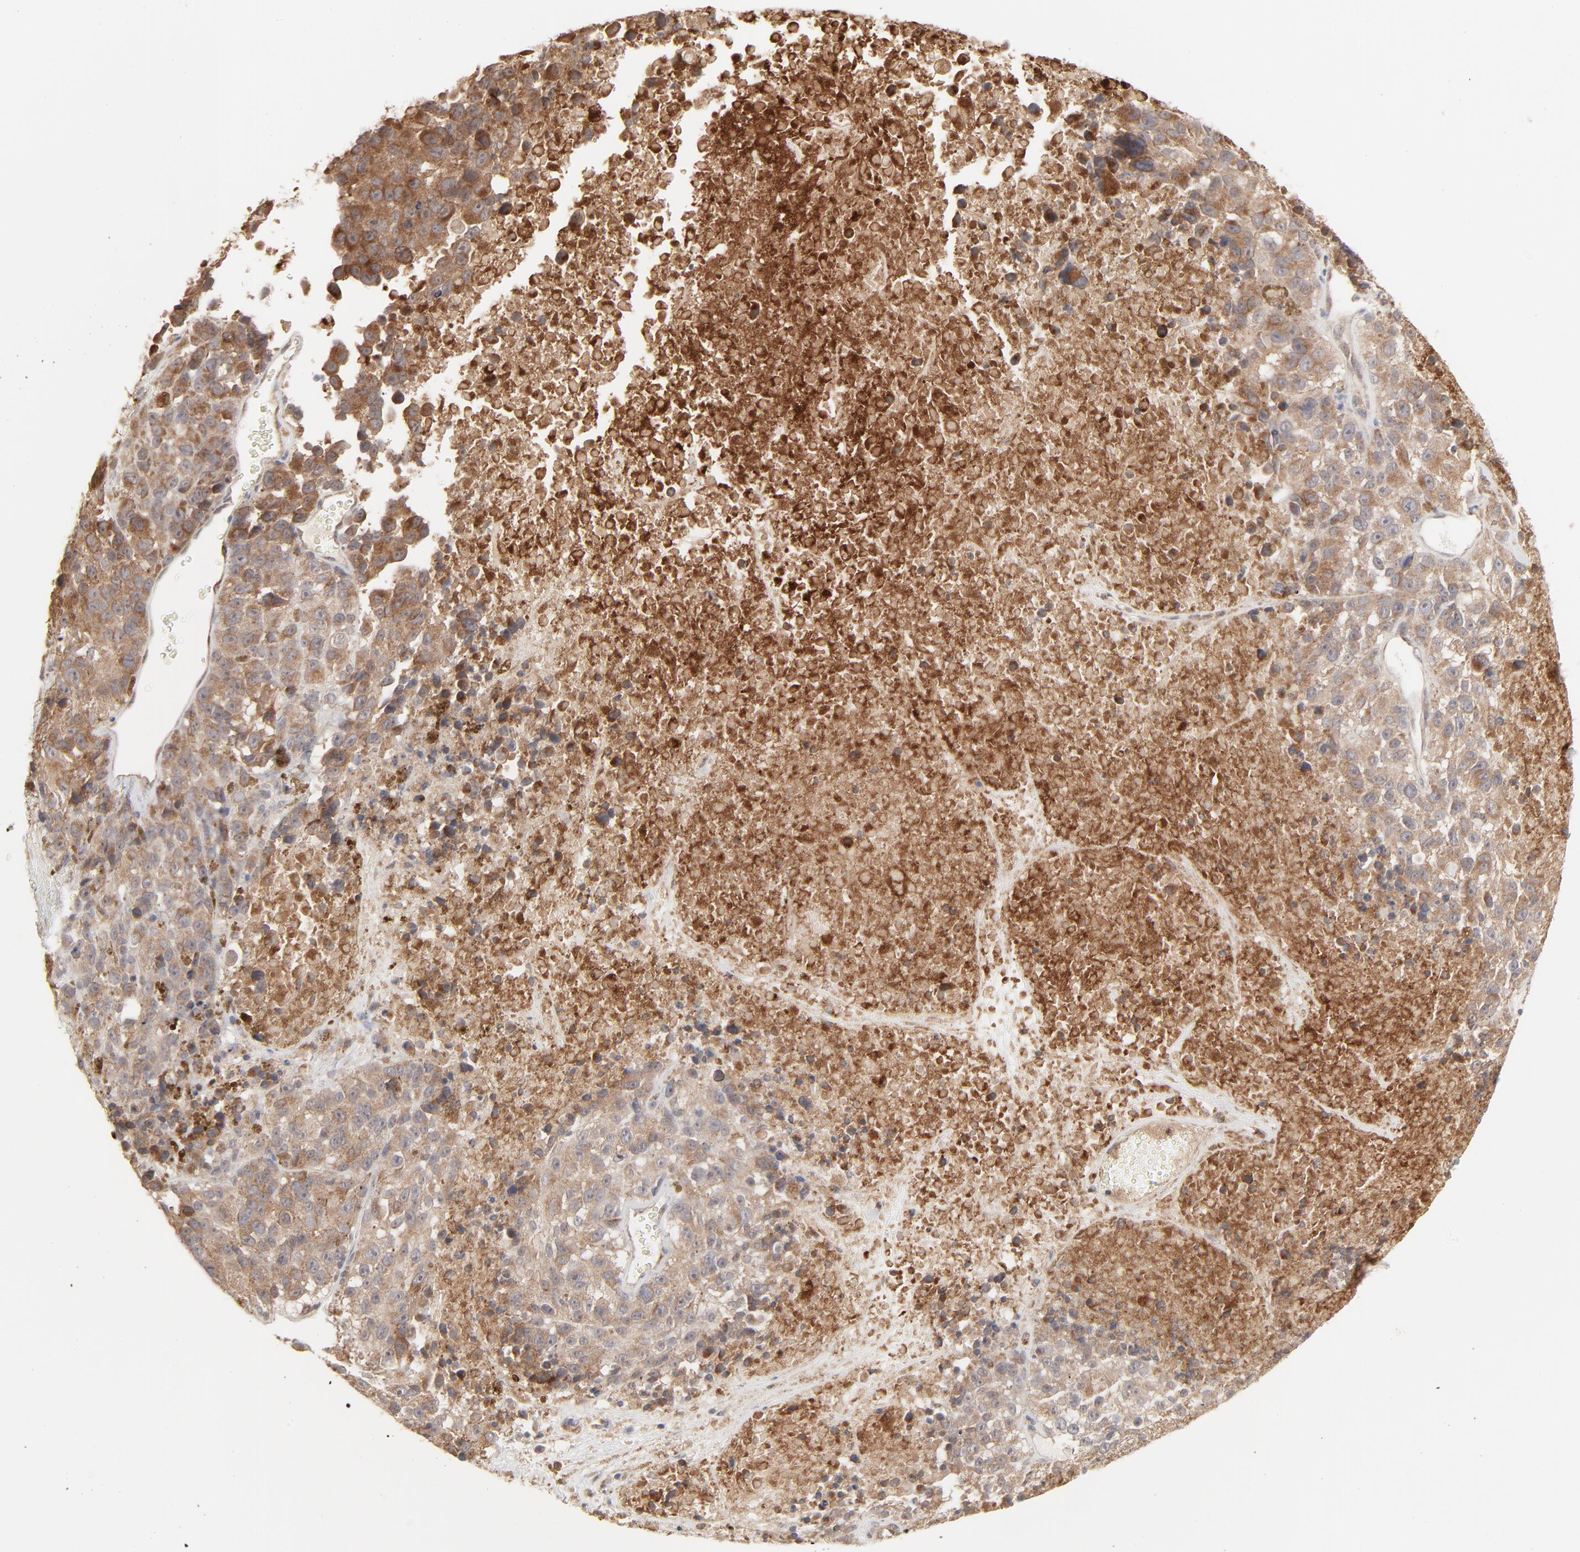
{"staining": {"intensity": "moderate", "quantity": ">75%", "location": "cytoplasmic/membranous"}, "tissue": "melanoma", "cell_type": "Tumor cells", "image_type": "cancer", "snomed": [{"axis": "morphology", "description": "Malignant melanoma, Metastatic site"}, {"axis": "topography", "description": "Cerebral cortex"}], "caption": "Malignant melanoma (metastatic site) tissue shows moderate cytoplasmic/membranous staining in approximately >75% of tumor cells (brown staining indicates protein expression, while blue staining denotes nuclei).", "gene": "RAB5C", "patient": {"sex": "female", "age": 52}}